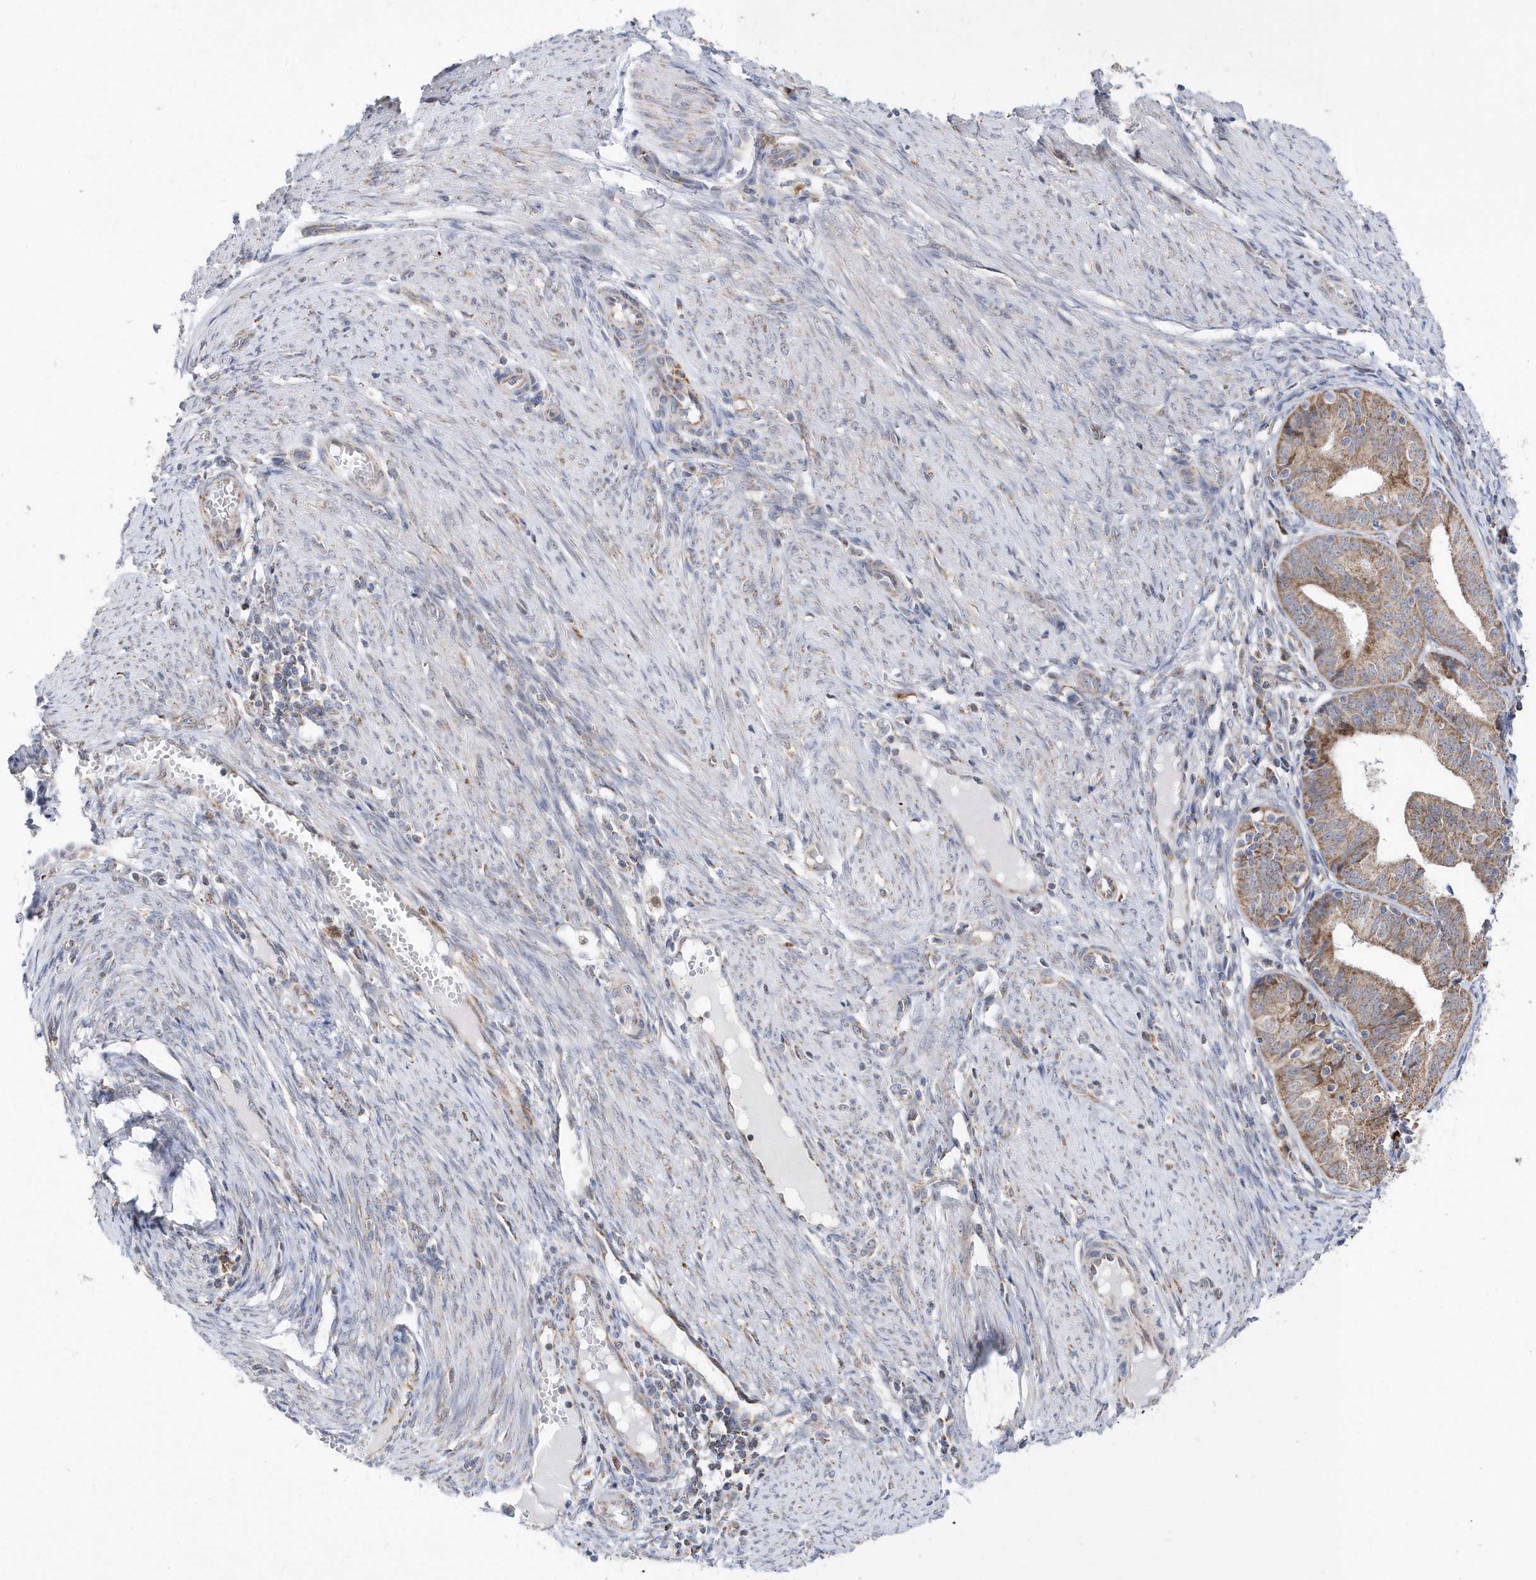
{"staining": {"intensity": "weak", "quantity": ">75%", "location": "cytoplasmic/membranous"}, "tissue": "endometrial cancer", "cell_type": "Tumor cells", "image_type": "cancer", "snomed": [{"axis": "morphology", "description": "Adenocarcinoma, NOS"}, {"axis": "topography", "description": "Endometrium"}], "caption": "Immunohistochemical staining of adenocarcinoma (endometrial) reveals weak cytoplasmic/membranous protein staining in about >75% of tumor cells. The staining was performed using DAB, with brown indicating positive protein expression. Nuclei are stained blue with hematoxylin.", "gene": "SPATA5", "patient": {"sex": "female", "age": 51}}